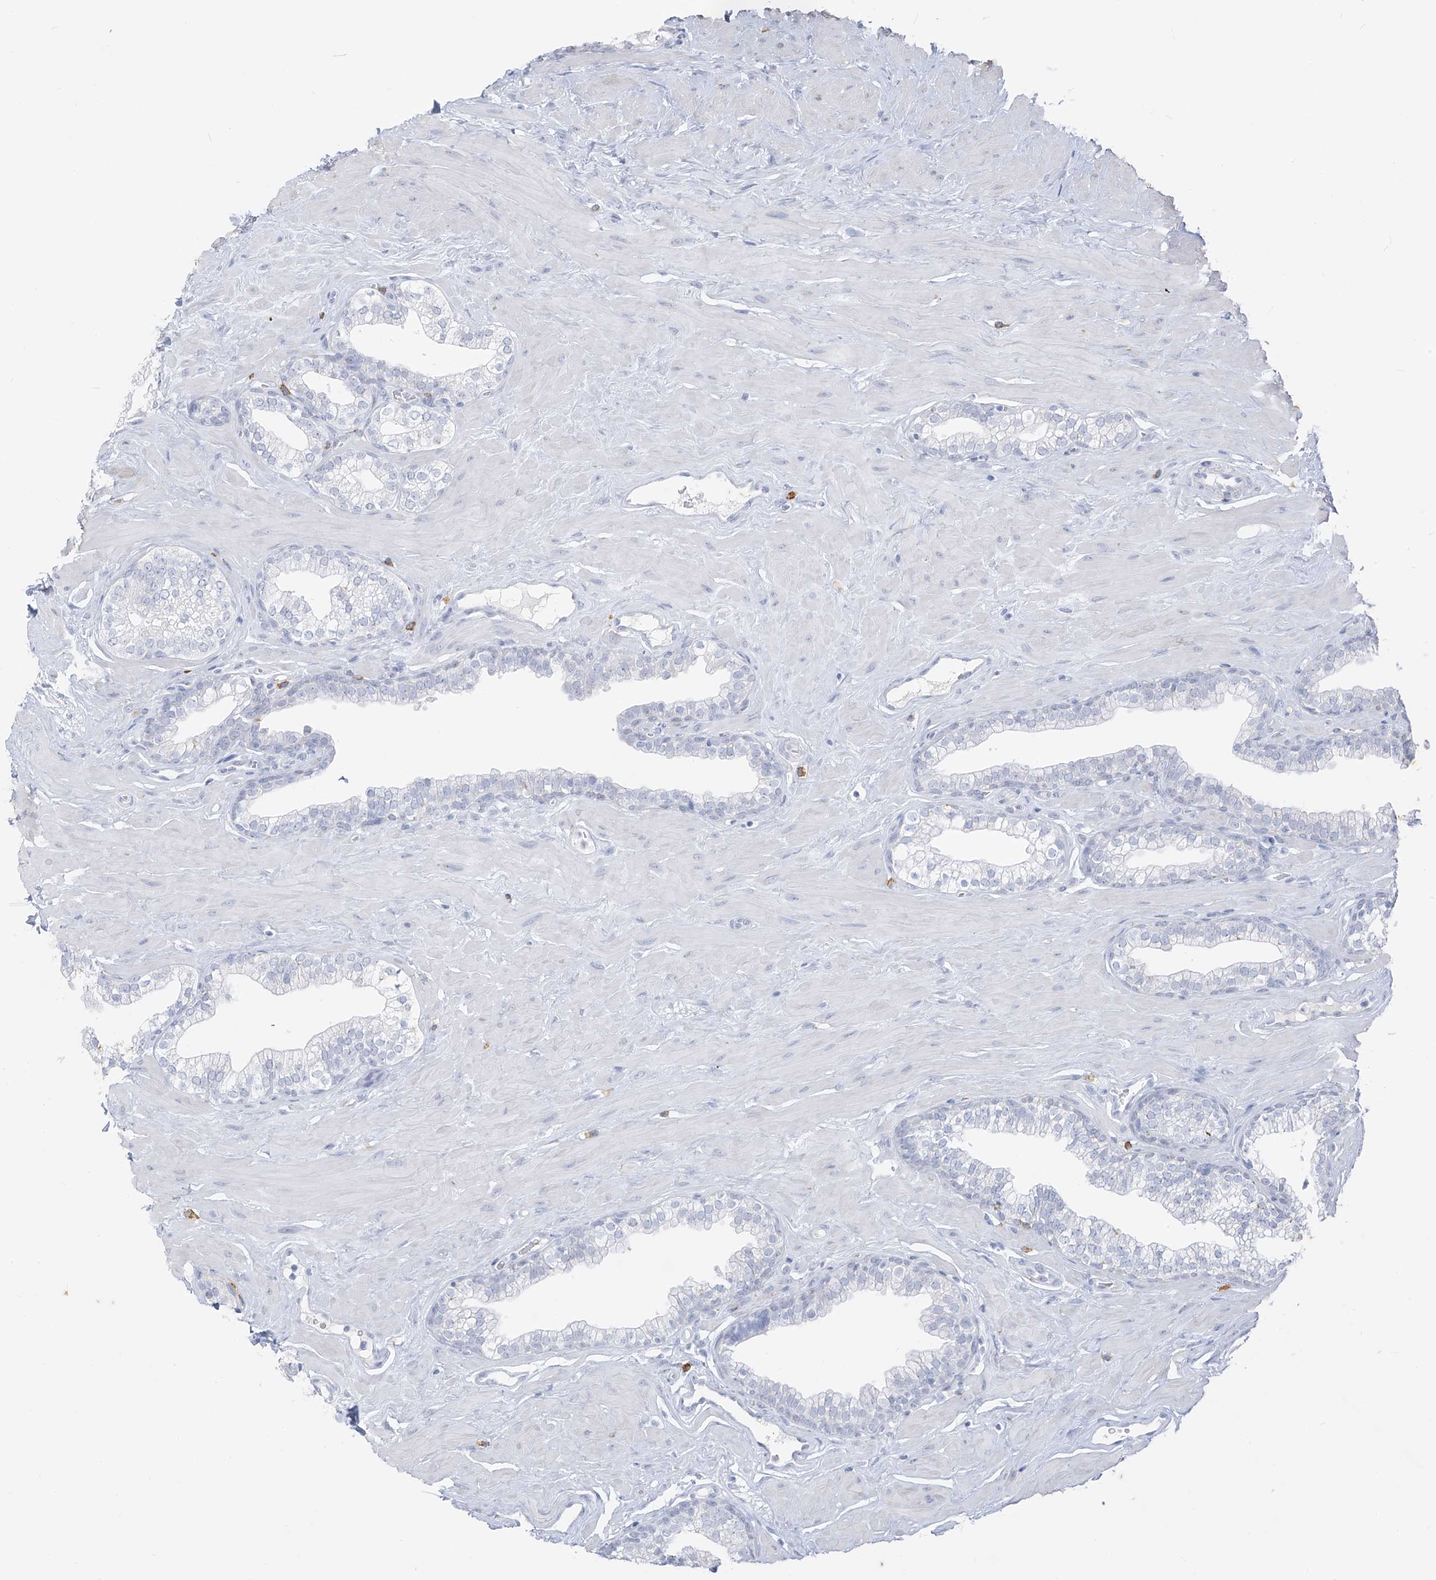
{"staining": {"intensity": "negative", "quantity": "none", "location": "none"}, "tissue": "prostate", "cell_type": "Glandular cells", "image_type": "normal", "snomed": [{"axis": "morphology", "description": "Normal tissue, NOS"}, {"axis": "morphology", "description": "Urothelial carcinoma, Low grade"}, {"axis": "topography", "description": "Urinary bladder"}, {"axis": "topography", "description": "Prostate"}], "caption": "High power microscopy photomicrograph of an immunohistochemistry (IHC) micrograph of unremarkable prostate, revealing no significant positivity in glandular cells. (Brightfield microscopy of DAB (3,3'-diaminobenzidine) IHC at high magnification).", "gene": "CX3CR1", "patient": {"sex": "male", "age": 60}}